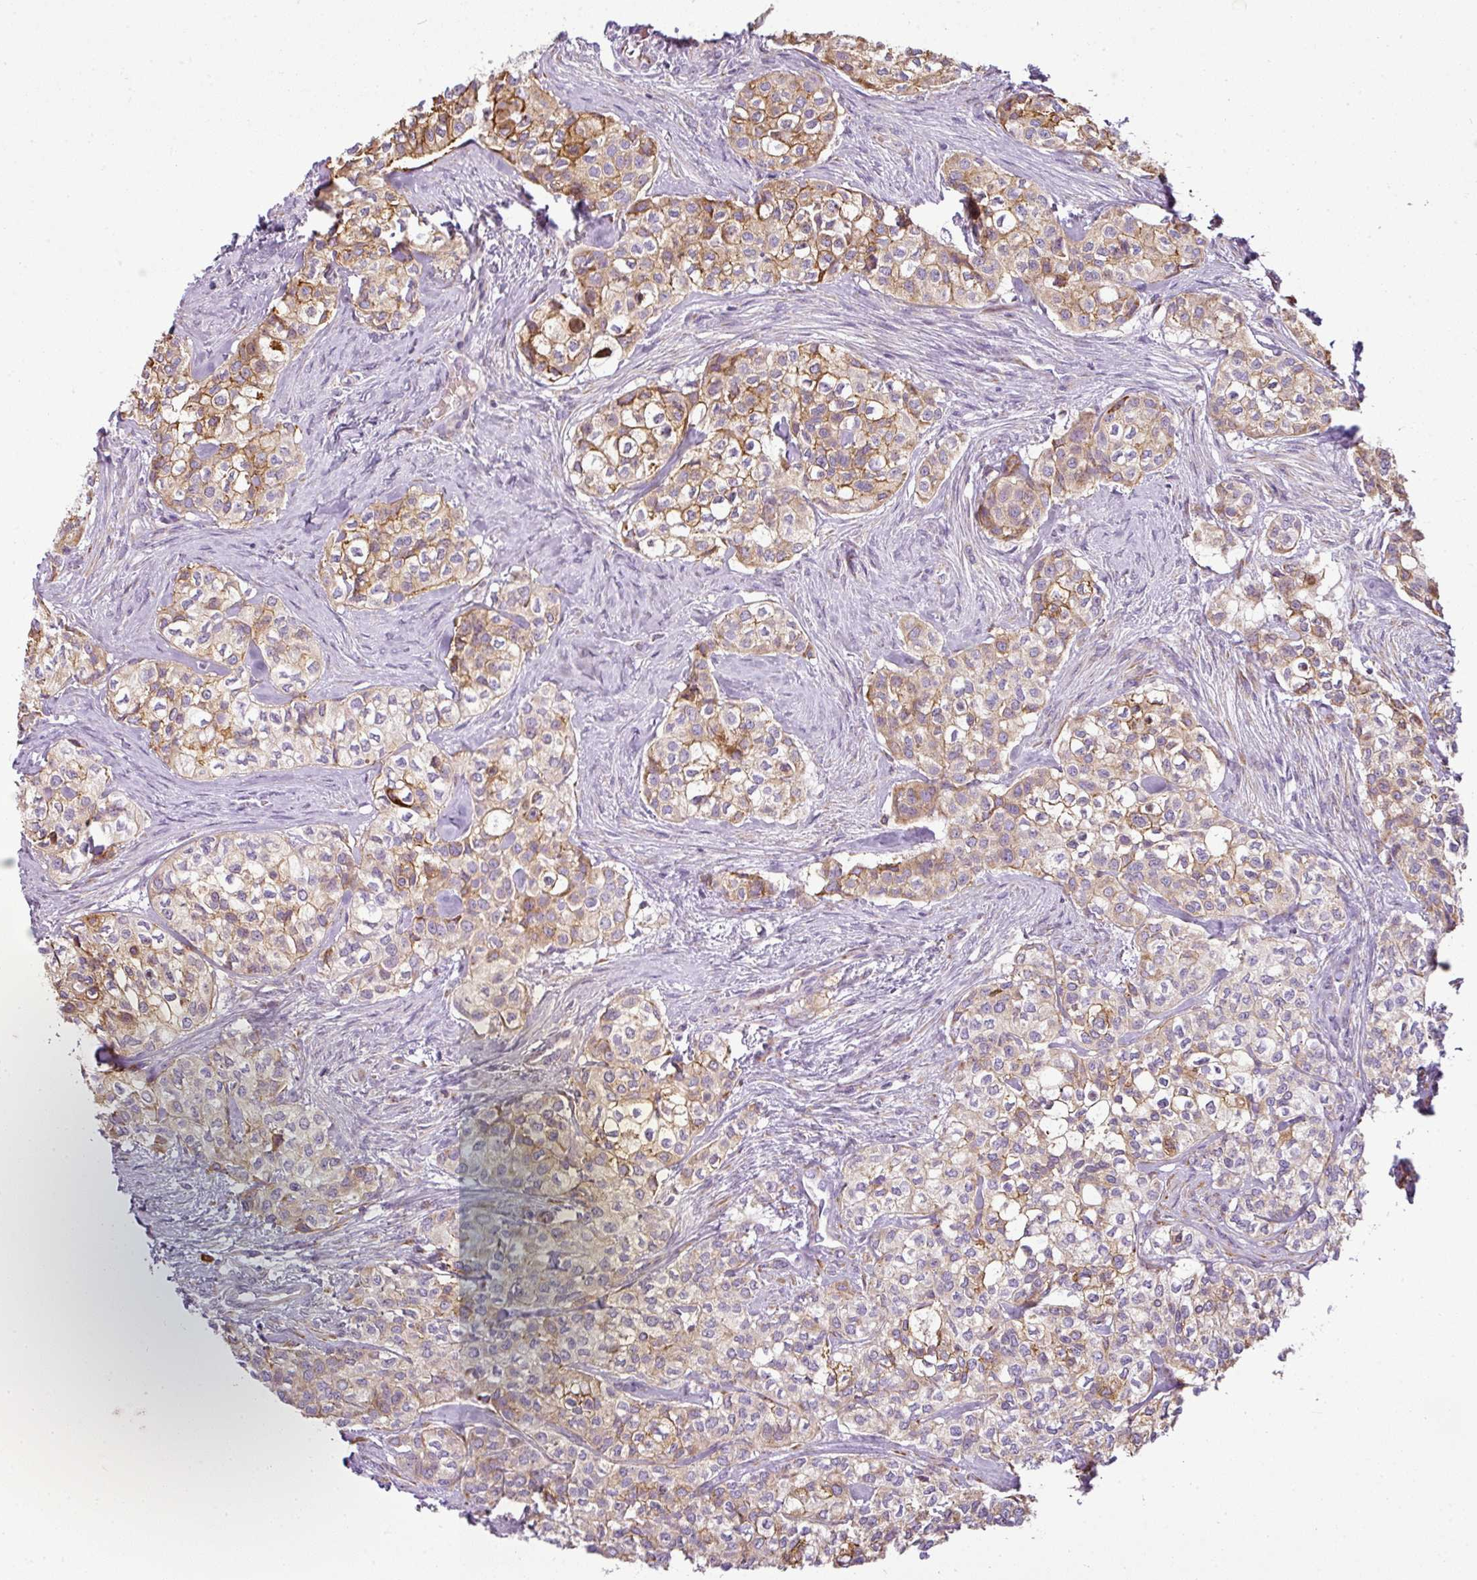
{"staining": {"intensity": "moderate", "quantity": ">75%", "location": "cytoplasmic/membranous"}, "tissue": "head and neck cancer", "cell_type": "Tumor cells", "image_type": "cancer", "snomed": [{"axis": "morphology", "description": "Adenocarcinoma, NOS"}, {"axis": "topography", "description": "Head-Neck"}], "caption": "The histopathology image demonstrates a brown stain indicating the presence of a protein in the cytoplasmic/membranous of tumor cells in adenocarcinoma (head and neck).", "gene": "ANKRD18A", "patient": {"sex": "male", "age": 81}}